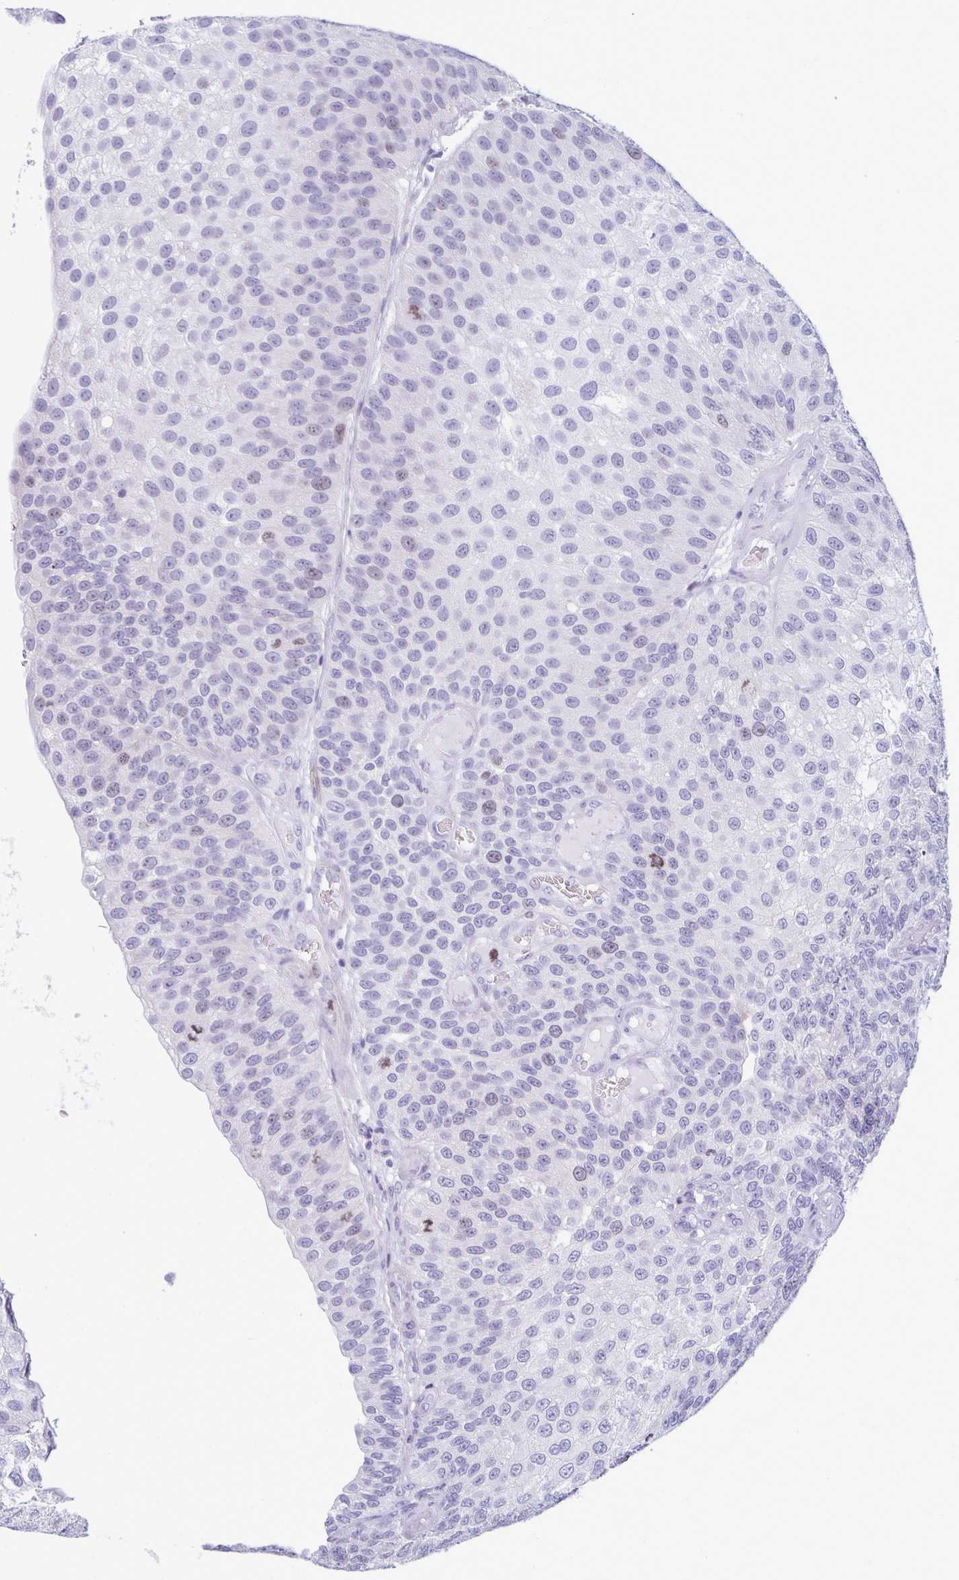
{"staining": {"intensity": "negative", "quantity": "none", "location": "none"}, "tissue": "urothelial cancer", "cell_type": "Tumor cells", "image_type": "cancer", "snomed": [{"axis": "morphology", "description": "Urothelial carcinoma, NOS"}, {"axis": "topography", "description": "Urinary bladder"}], "caption": "Immunohistochemical staining of transitional cell carcinoma exhibits no significant positivity in tumor cells.", "gene": "SUZ12", "patient": {"sex": "male", "age": 87}}